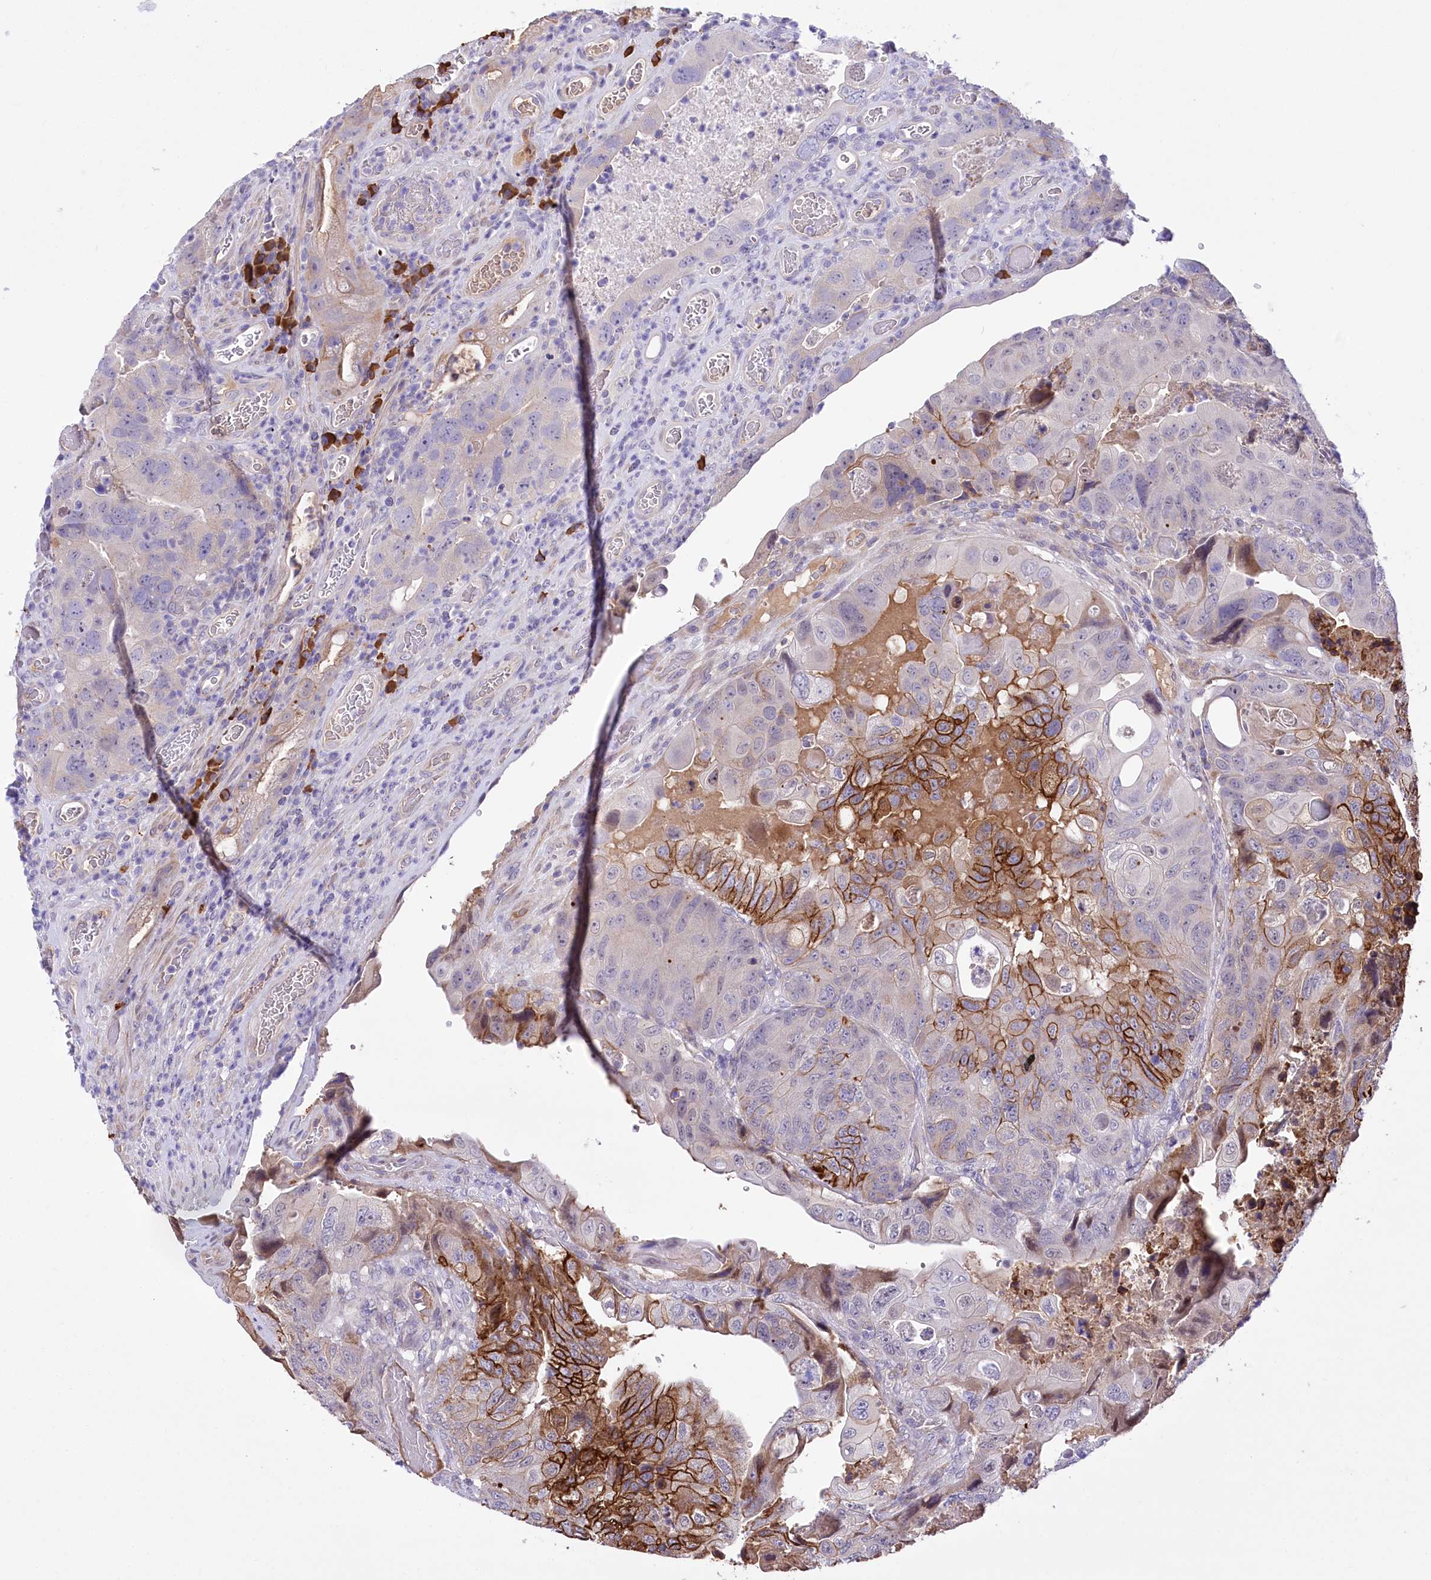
{"staining": {"intensity": "moderate", "quantity": "25%-75%", "location": "cytoplasmic/membranous"}, "tissue": "colorectal cancer", "cell_type": "Tumor cells", "image_type": "cancer", "snomed": [{"axis": "morphology", "description": "Adenocarcinoma, NOS"}, {"axis": "topography", "description": "Rectum"}], "caption": "The photomicrograph demonstrates immunohistochemical staining of adenocarcinoma (colorectal). There is moderate cytoplasmic/membranous positivity is present in approximately 25%-75% of tumor cells.", "gene": "CEP164", "patient": {"sex": "male", "age": 63}}